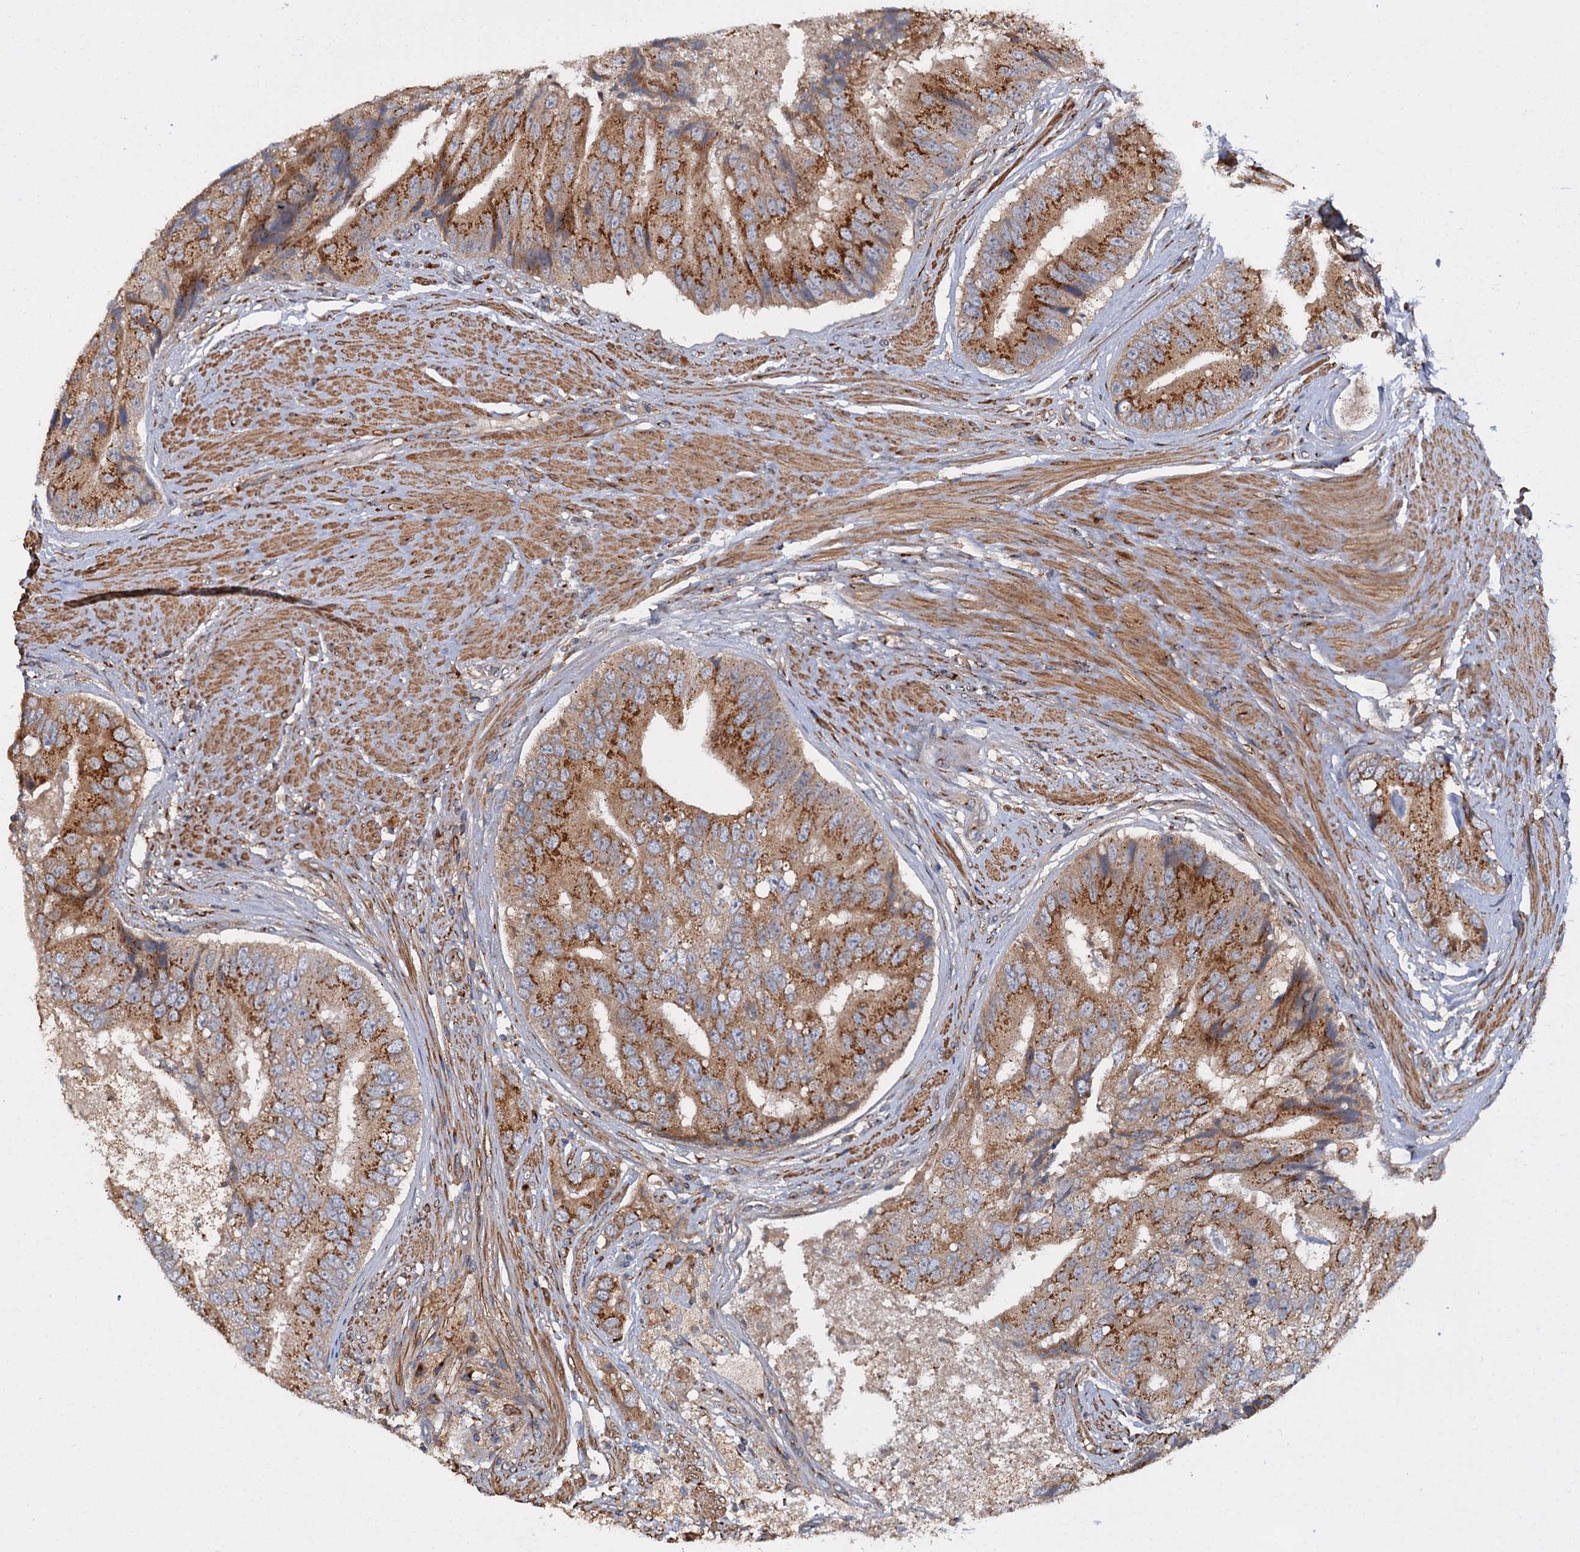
{"staining": {"intensity": "strong", "quantity": "25%-75%", "location": "cytoplasmic/membranous"}, "tissue": "prostate cancer", "cell_type": "Tumor cells", "image_type": "cancer", "snomed": [{"axis": "morphology", "description": "Adenocarcinoma, High grade"}, {"axis": "topography", "description": "Prostate"}], "caption": "High-magnification brightfield microscopy of prostate cancer (adenocarcinoma (high-grade)) stained with DAB (3,3'-diaminobenzidine) (brown) and counterstained with hematoxylin (blue). tumor cells exhibit strong cytoplasmic/membranous positivity is seen in about25%-75% of cells.", "gene": "ANKRD26", "patient": {"sex": "male", "age": 70}}